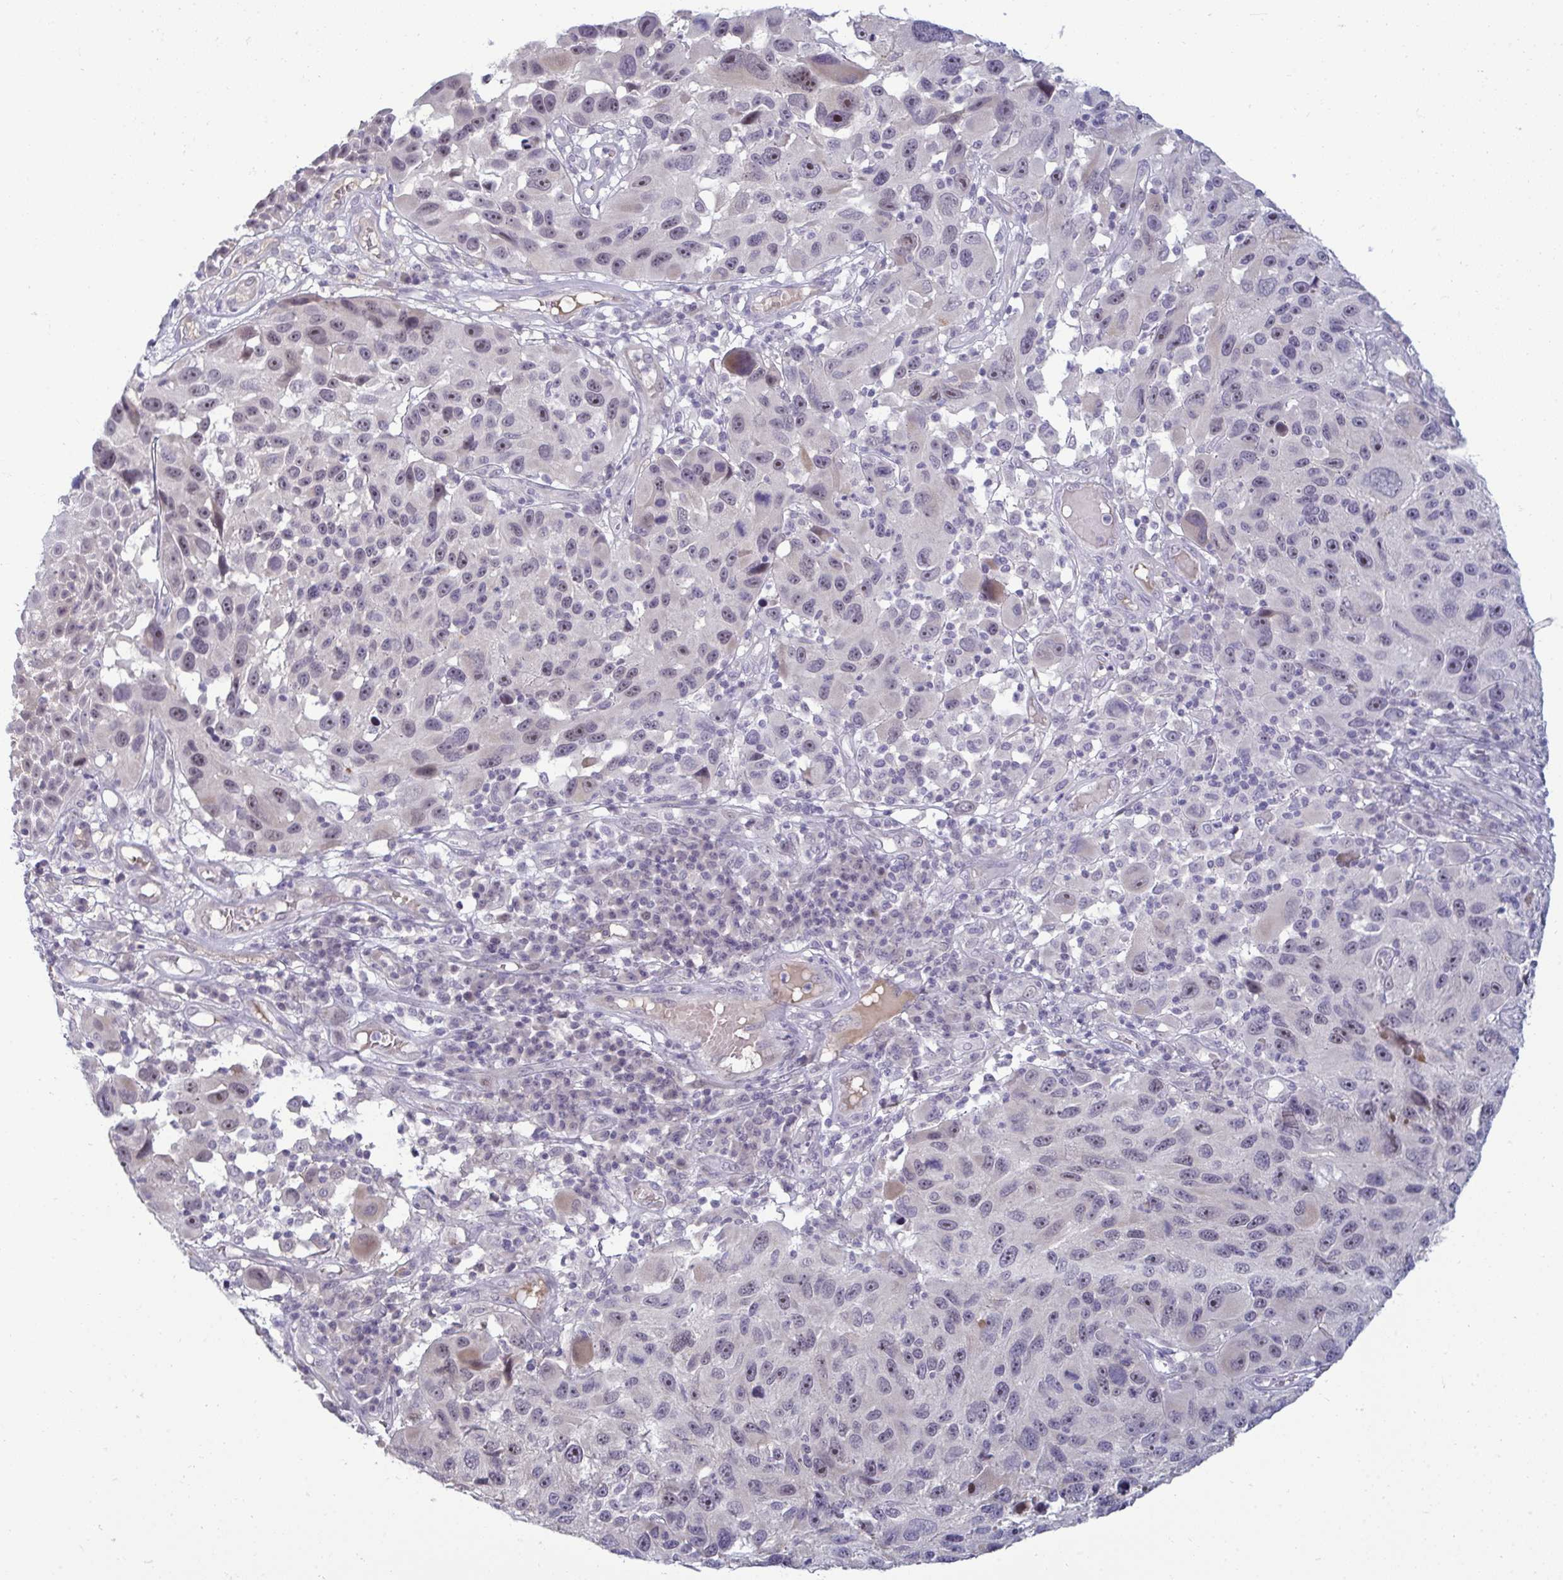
{"staining": {"intensity": "negative", "quantity": "none", "location": "none"}, "tissue": "melanoma", "cell_type": "Tumor cells", "image_type": "cancer", "snomed": [{"axis": "morphology", "description": "Malignant melanoma, NOS"}, {"axis": "topography", "description": "Skin"}], "caption": "Immunohistochemistry (IHC) micrograph of malignant melanoma stained for a protein (brown), which demonstrates no expression in tumor cells.", "gene": "RNASEH1", "patient": {"sex": "male", "age": 53}}